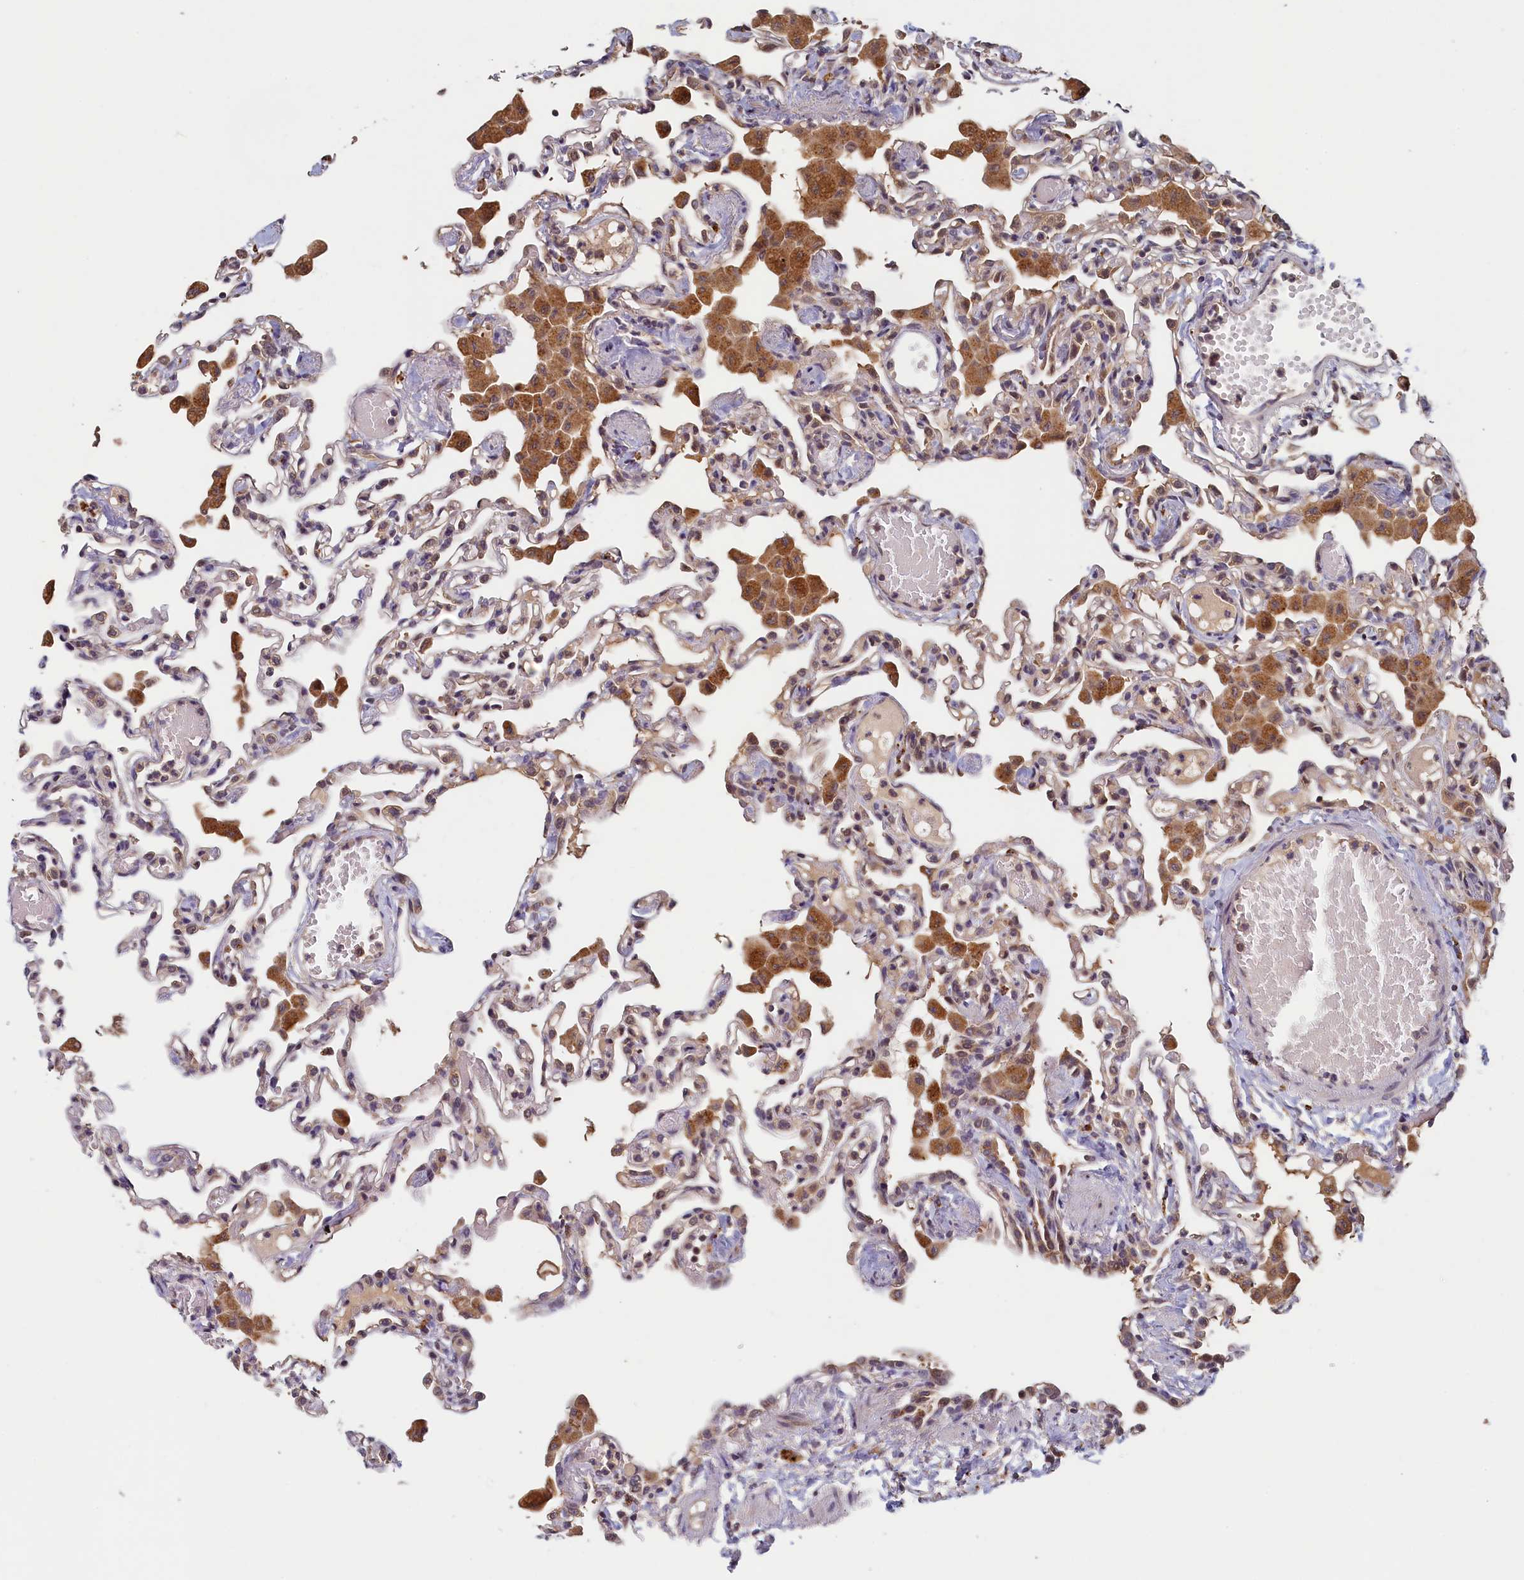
{"staining": {"intensity": "weak", "quantity": "25%-75%", "location": "cytoplasmic/membranous"}, "tissue": "lung", "cell_type": "Alveolar cells", "image_type": "normal", "snomed": [{"axis": "morphology", "description": "Normal tissue, NOS"}, {"axis": "topography", "description": "Bronchus"}, {"axis": "topography", "description": "Lung"}], "caption": "A brown stain labels weak cytoplasmic/membranous staining of a protein in alveolar cells of benign human lung.", "gene": "NUBP2", "patient": {"sex": "female", "age": 49}}